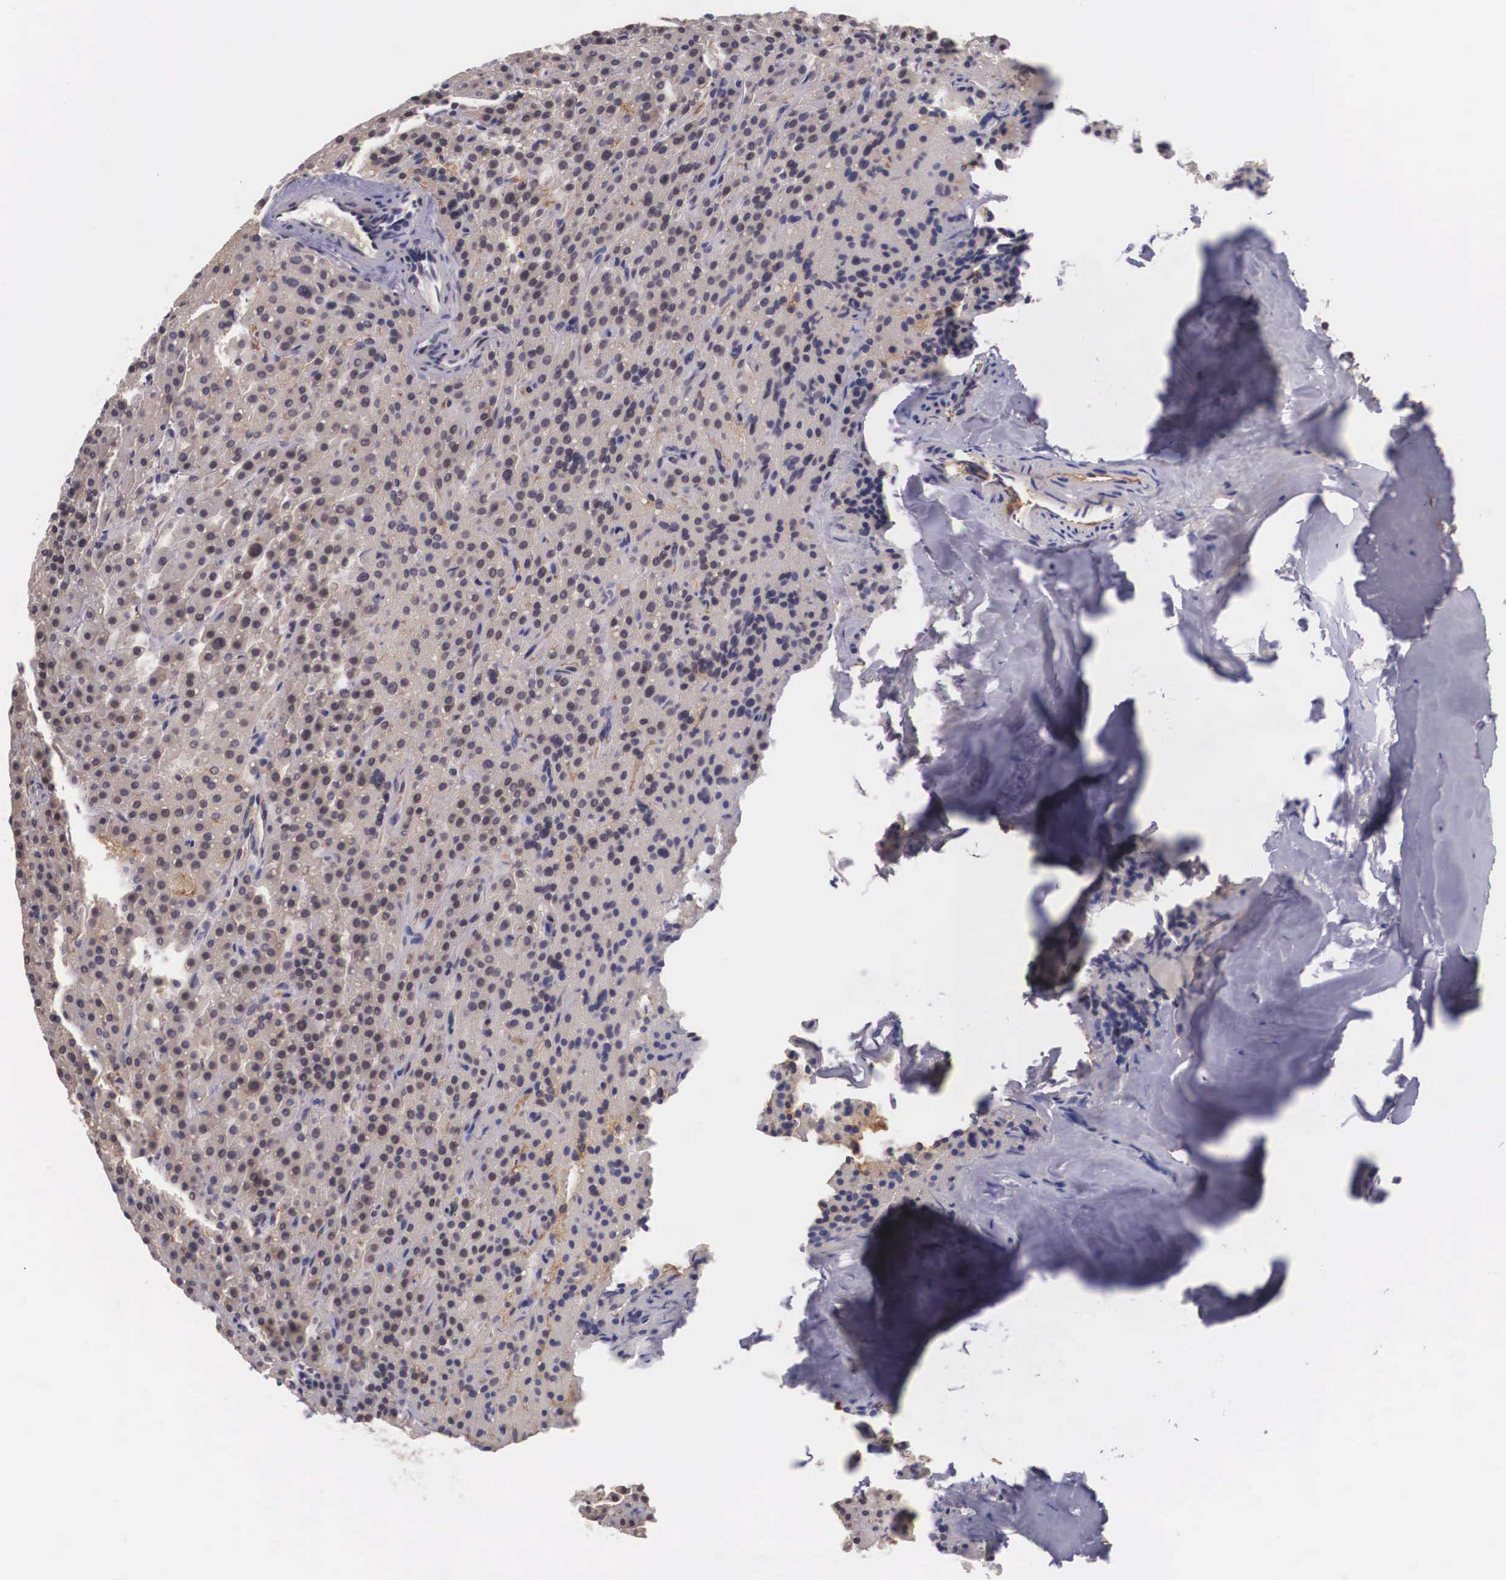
{"staining": {"intensity": "weak", "quantity": ">75%", "location": "cytoplasmic/membranous"}, "tissue": "parathyroid gland", "cell_type": "Glandular cells", "image_type": "normal", "snomed": [{"axis": "morphology", "description": "Normal tissue, NOS"}, {"axis": "topography", "description": "Parathyroid gland"}], "caption": "Protein expression analysis of benign human parathyroid gland reveals weak cytoplasmic/membranous staining in about >75% of glandular cells.", "gene": "VASH1", "patient": {"sex": "male", "age": 71}}